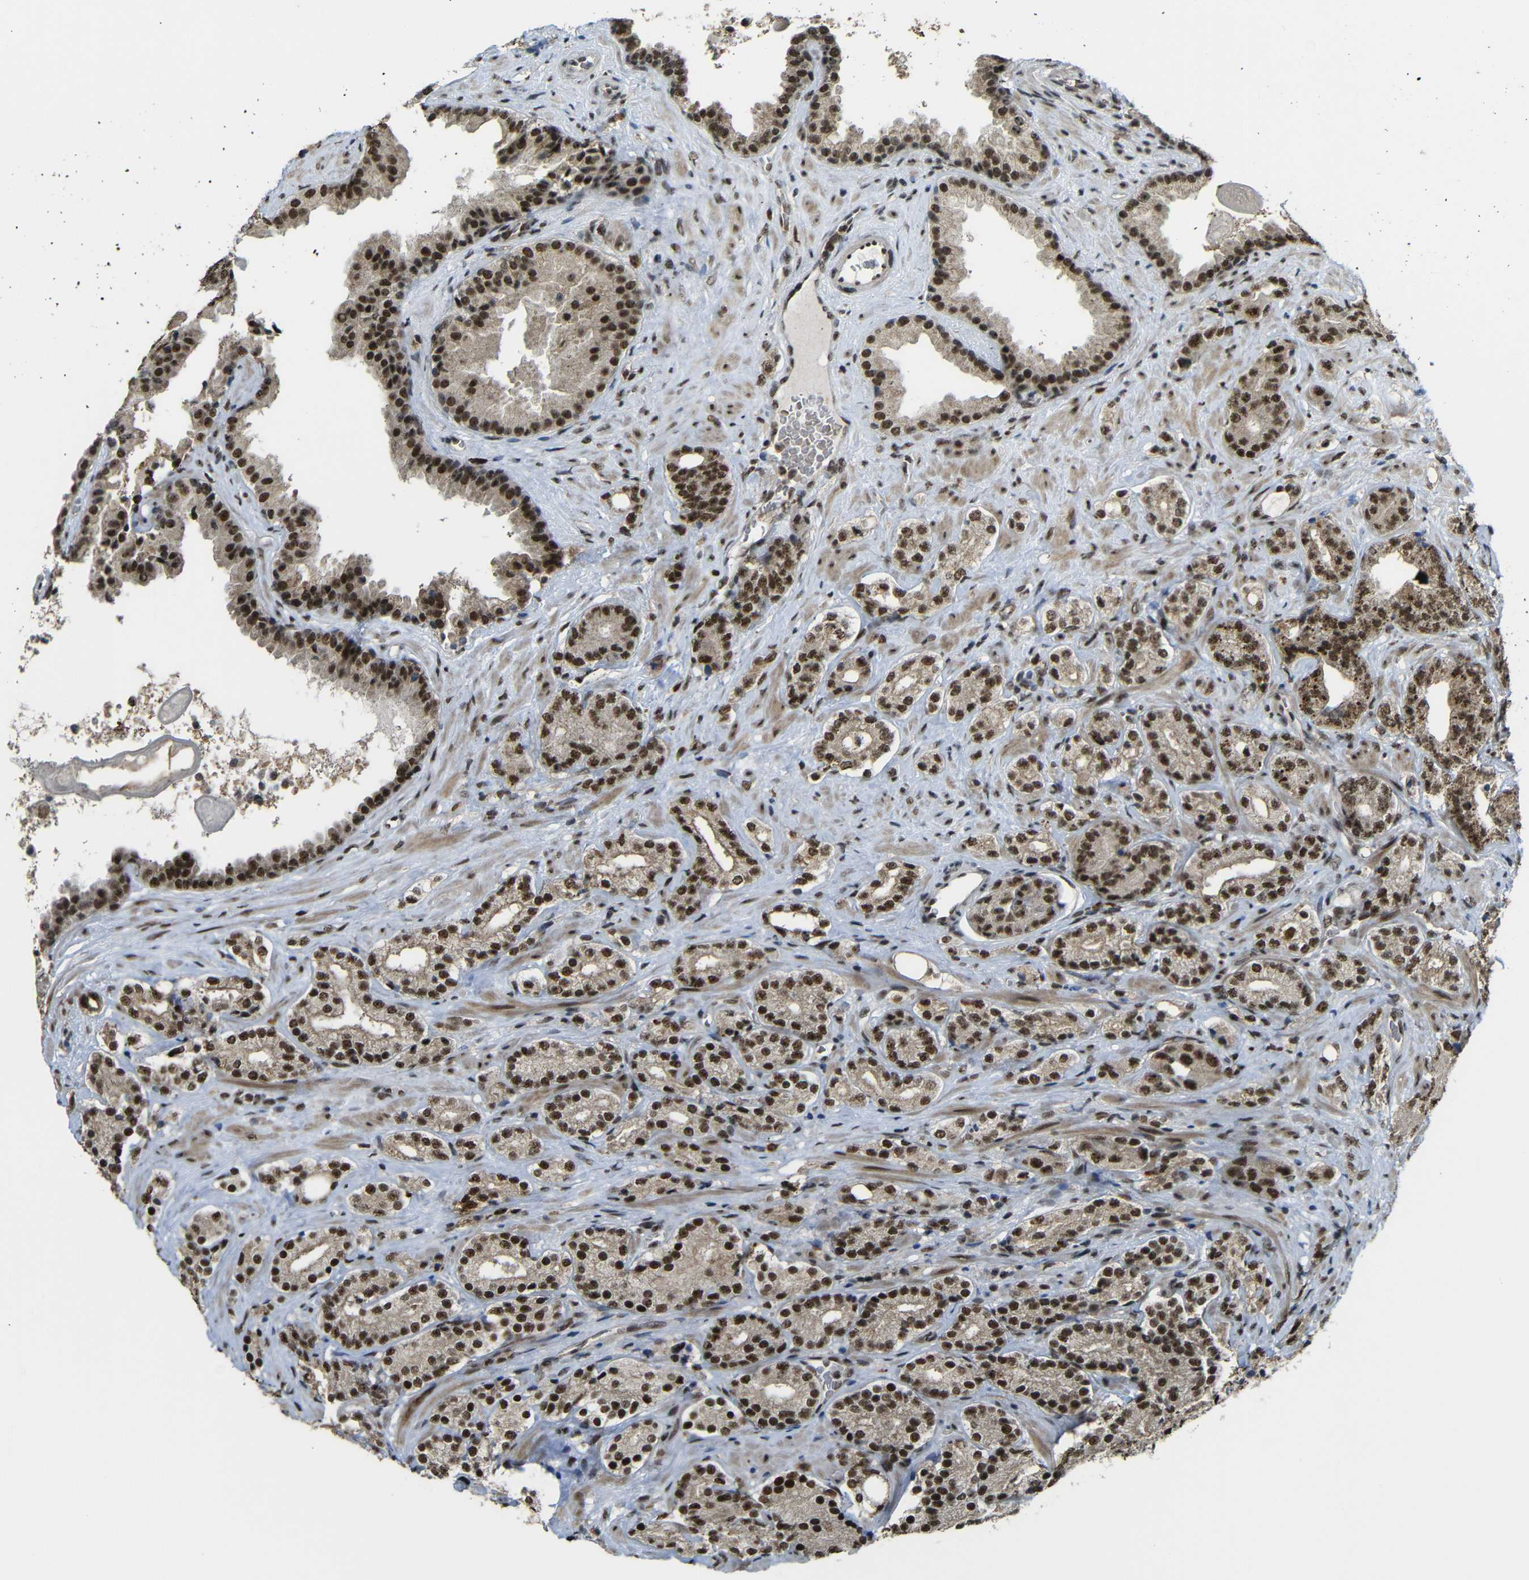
{"staining": {"intensity": "moderate", "quantity": ">75%", "location": "cytoplasmic/membranous,nuclear"}, "tissue": "prostate cancer", "cell_type": "Tumor cells", "image_type": "cancer", "snomed": [{"axis": "morphology", "description": "Adenocarcinoma, High grade"}, {"axis": "topography", "description": "Prostate"}], "caption": "The immunohistochemical stain highlights moderate cytoplasmic/membranous and nuclear positivity in tumor cells of adenocarcinoma (high-grade) (prostate) tissue.", "gene": "TCF7L2", "patient": {"sex": "male", "age": 71}}